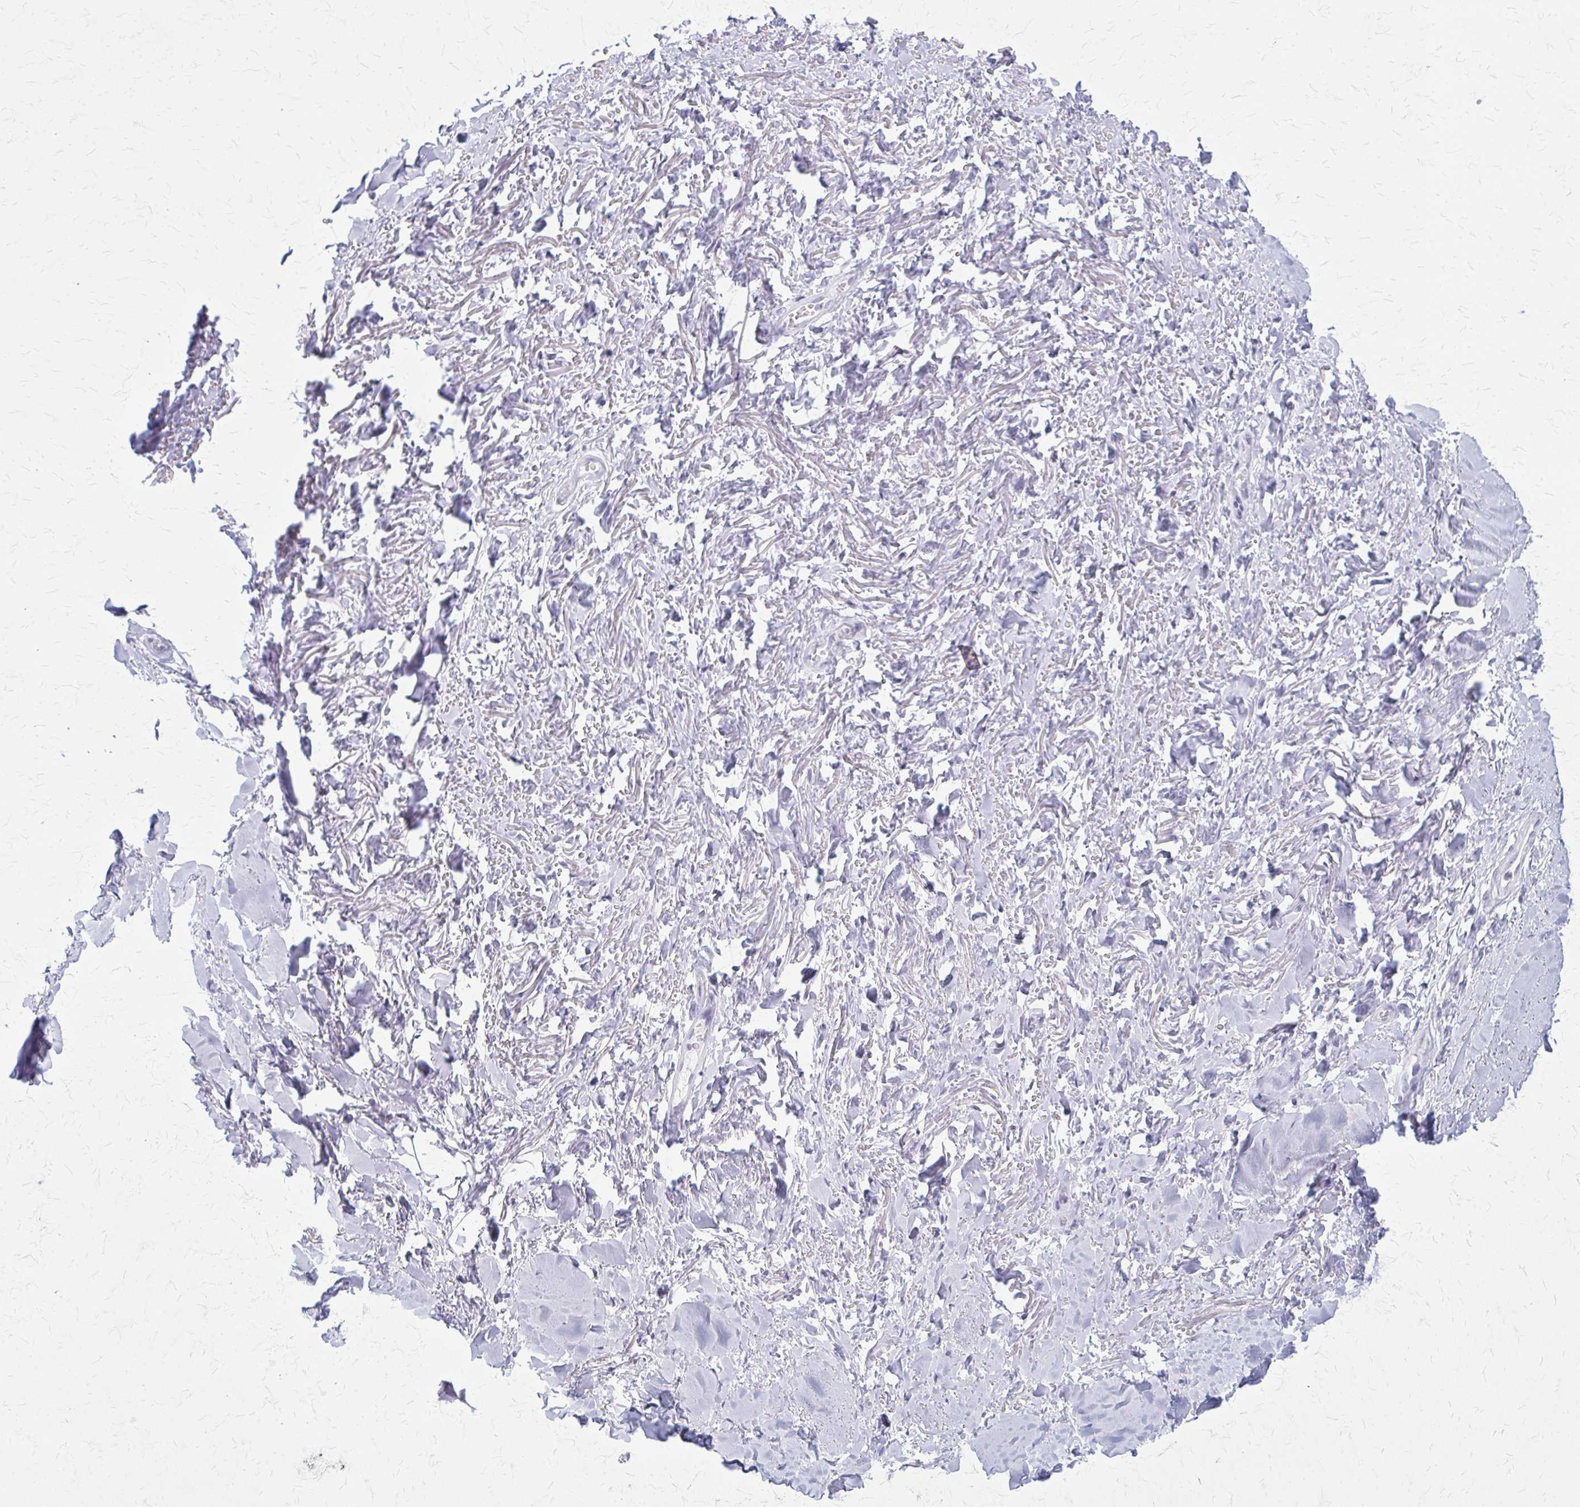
{"staining": {"intensity": "negative", "quantity": "none", "location": "none"}, "tissue": "soft tissue", "cell_type": "Chondrocytes", "image_type": "normal", "snomed": [{"axis": "morphology", "description": "Normal tissue, NOS"}, {"axis": "topography", "description": "Cartilage tissue"}, {"axis": "topography", "description": "Nasopharynx"}, {"axis": "topography", "description": "Thyroid gland"}], "caption": "This micrograph is of unremarkable soft tissue stained with immunohistochemistry to label a protein in brown with the nuclei are counter-stained blue. There is no expression in chondrocytes.", "gene": "PITPNM1", "patient": {"sex": "male", "age": 63}}